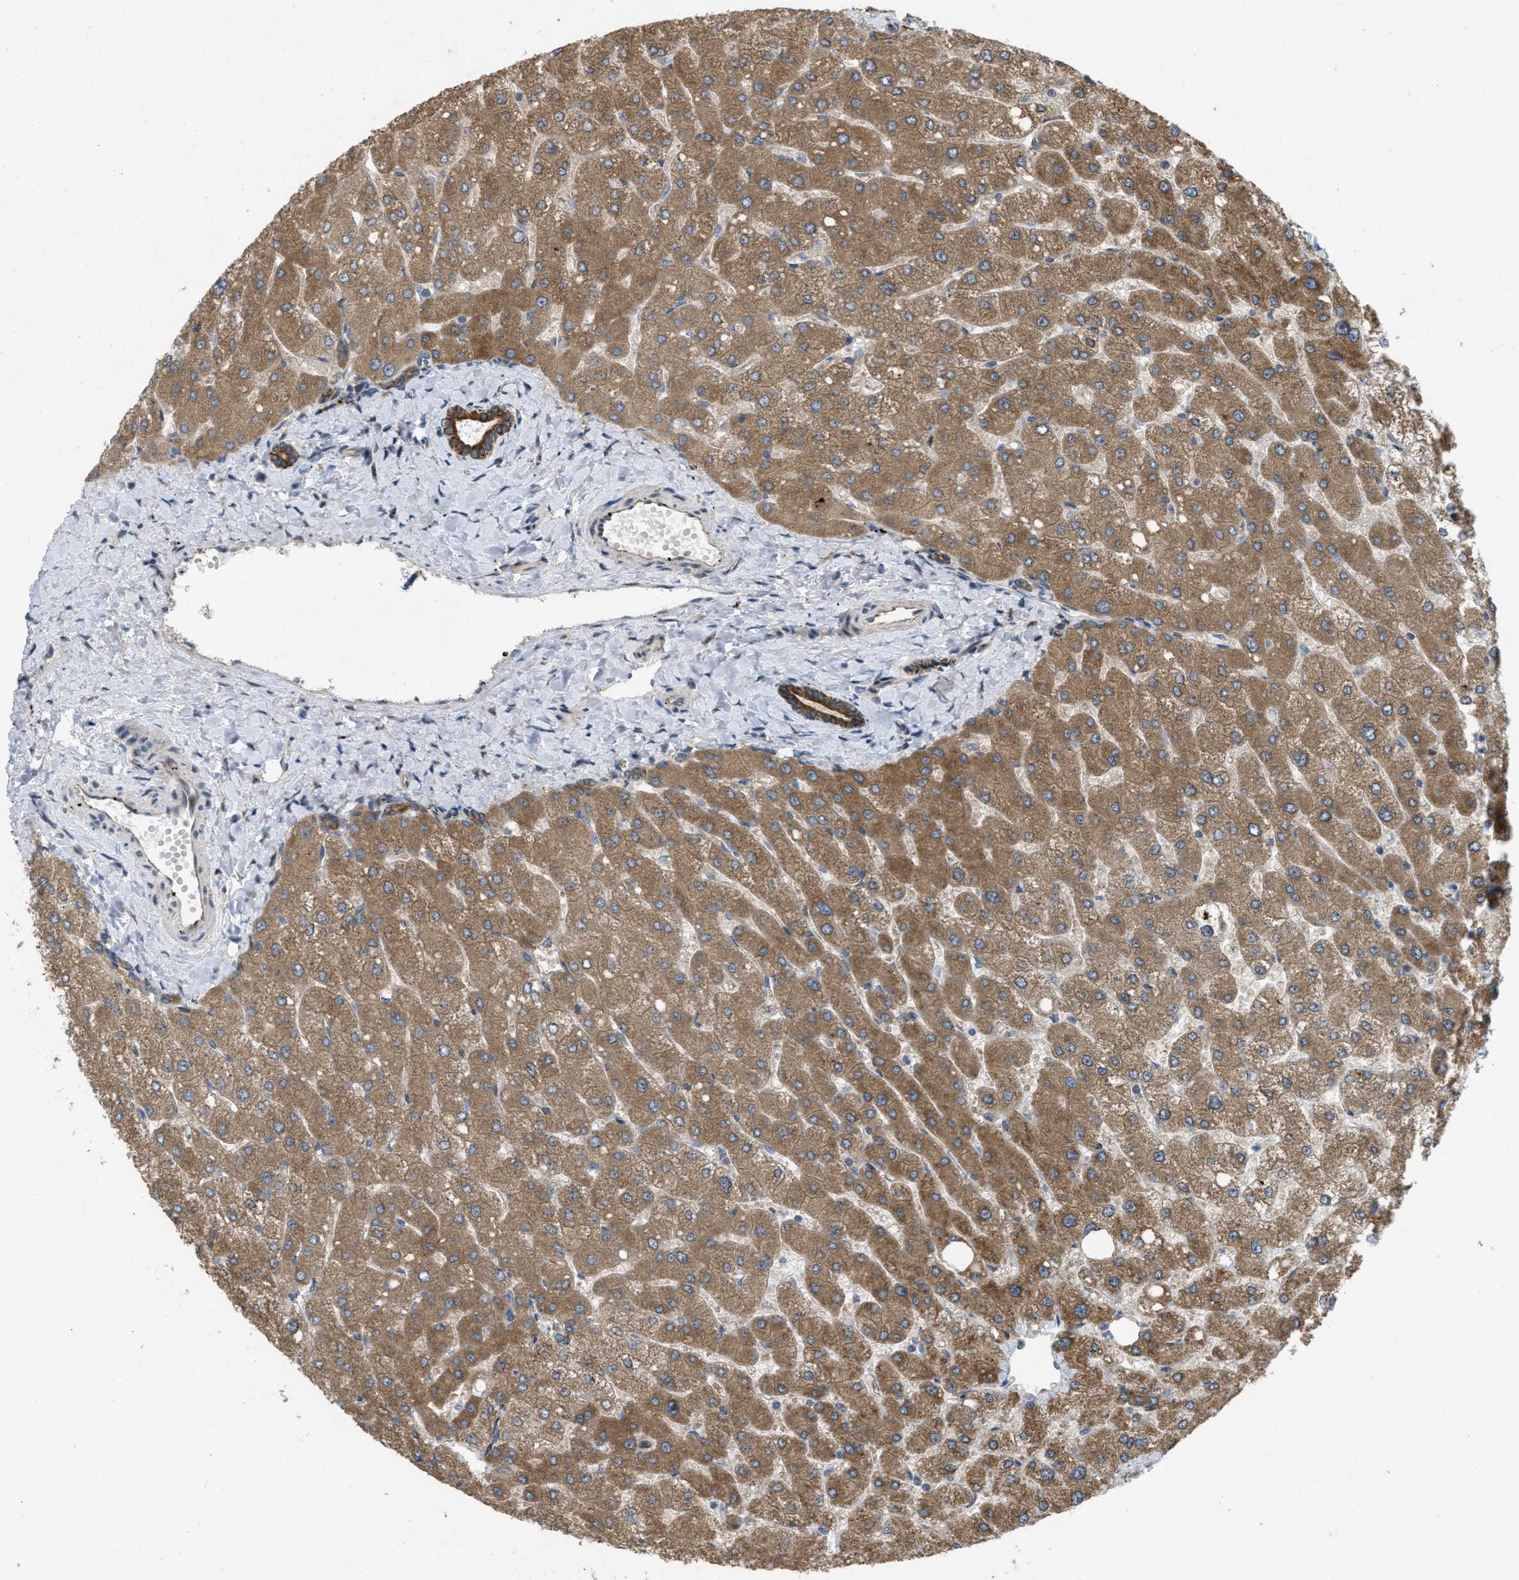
{"staining": {"intensity": "strong", "quantity": ">75%", "location": "cytoplasmic/membranous"}, "tissue": "liver", "cell_type": "Cholangiocytes", "image_type": "normal", "snomed": [{"axis": "morphology", "description": "Normal tissue, NOS"}, {"axis": "topography", "description": "Liver"}], "caption": "Liver stained with DAB (3,3'-diaminobenzidine) immunohistochemistry demonstrates high levels of strong cytoplasmic/membranous expression in approximately >75% of cholangiocytes. (Brightfield microscopy of DAB IHC at high magnification).", "gene": "IFNLR1", "patient": {"sex": "male", "age": 55}}